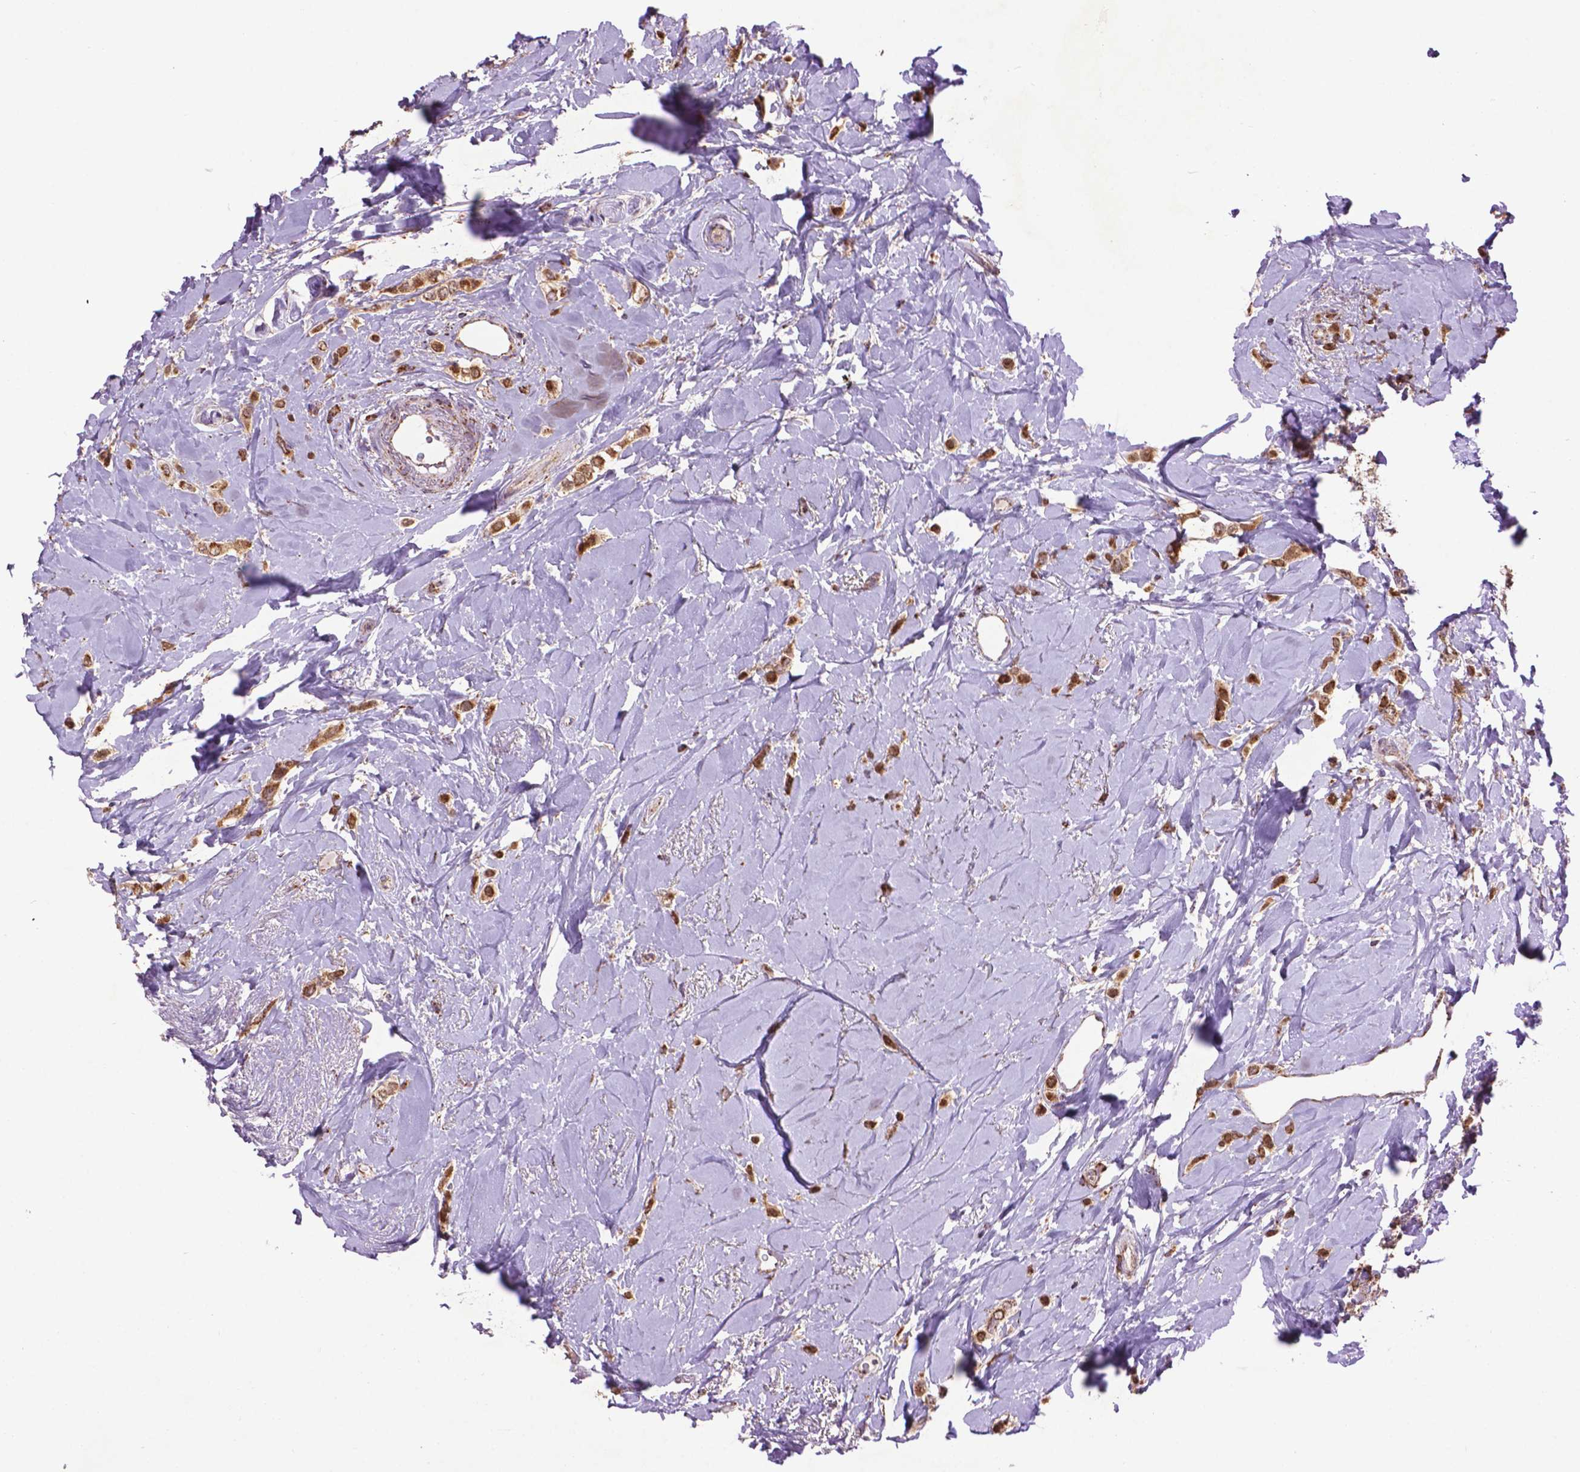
{"staining": {"intensity": "strong", "quantity": ">75%", "location": "cytoplasmic/membranous"}, "tissue": "breast cancer", "cell_type": "Tumor cells", "image_type": "cancer", "snomed": [{"axis": "morphology", "description": "Lobular carcinoma"}, {"axis": "topography", "description": "Breast"}], "caption": "Human breast lobular carcinoma stained for a protein (brown) demonstrates strong cytoplasmic/membranous positive expression in approximately >75% of tumor cells.", "gene": "PYCR3", "patient": {"sex": "female", "age": 66}}